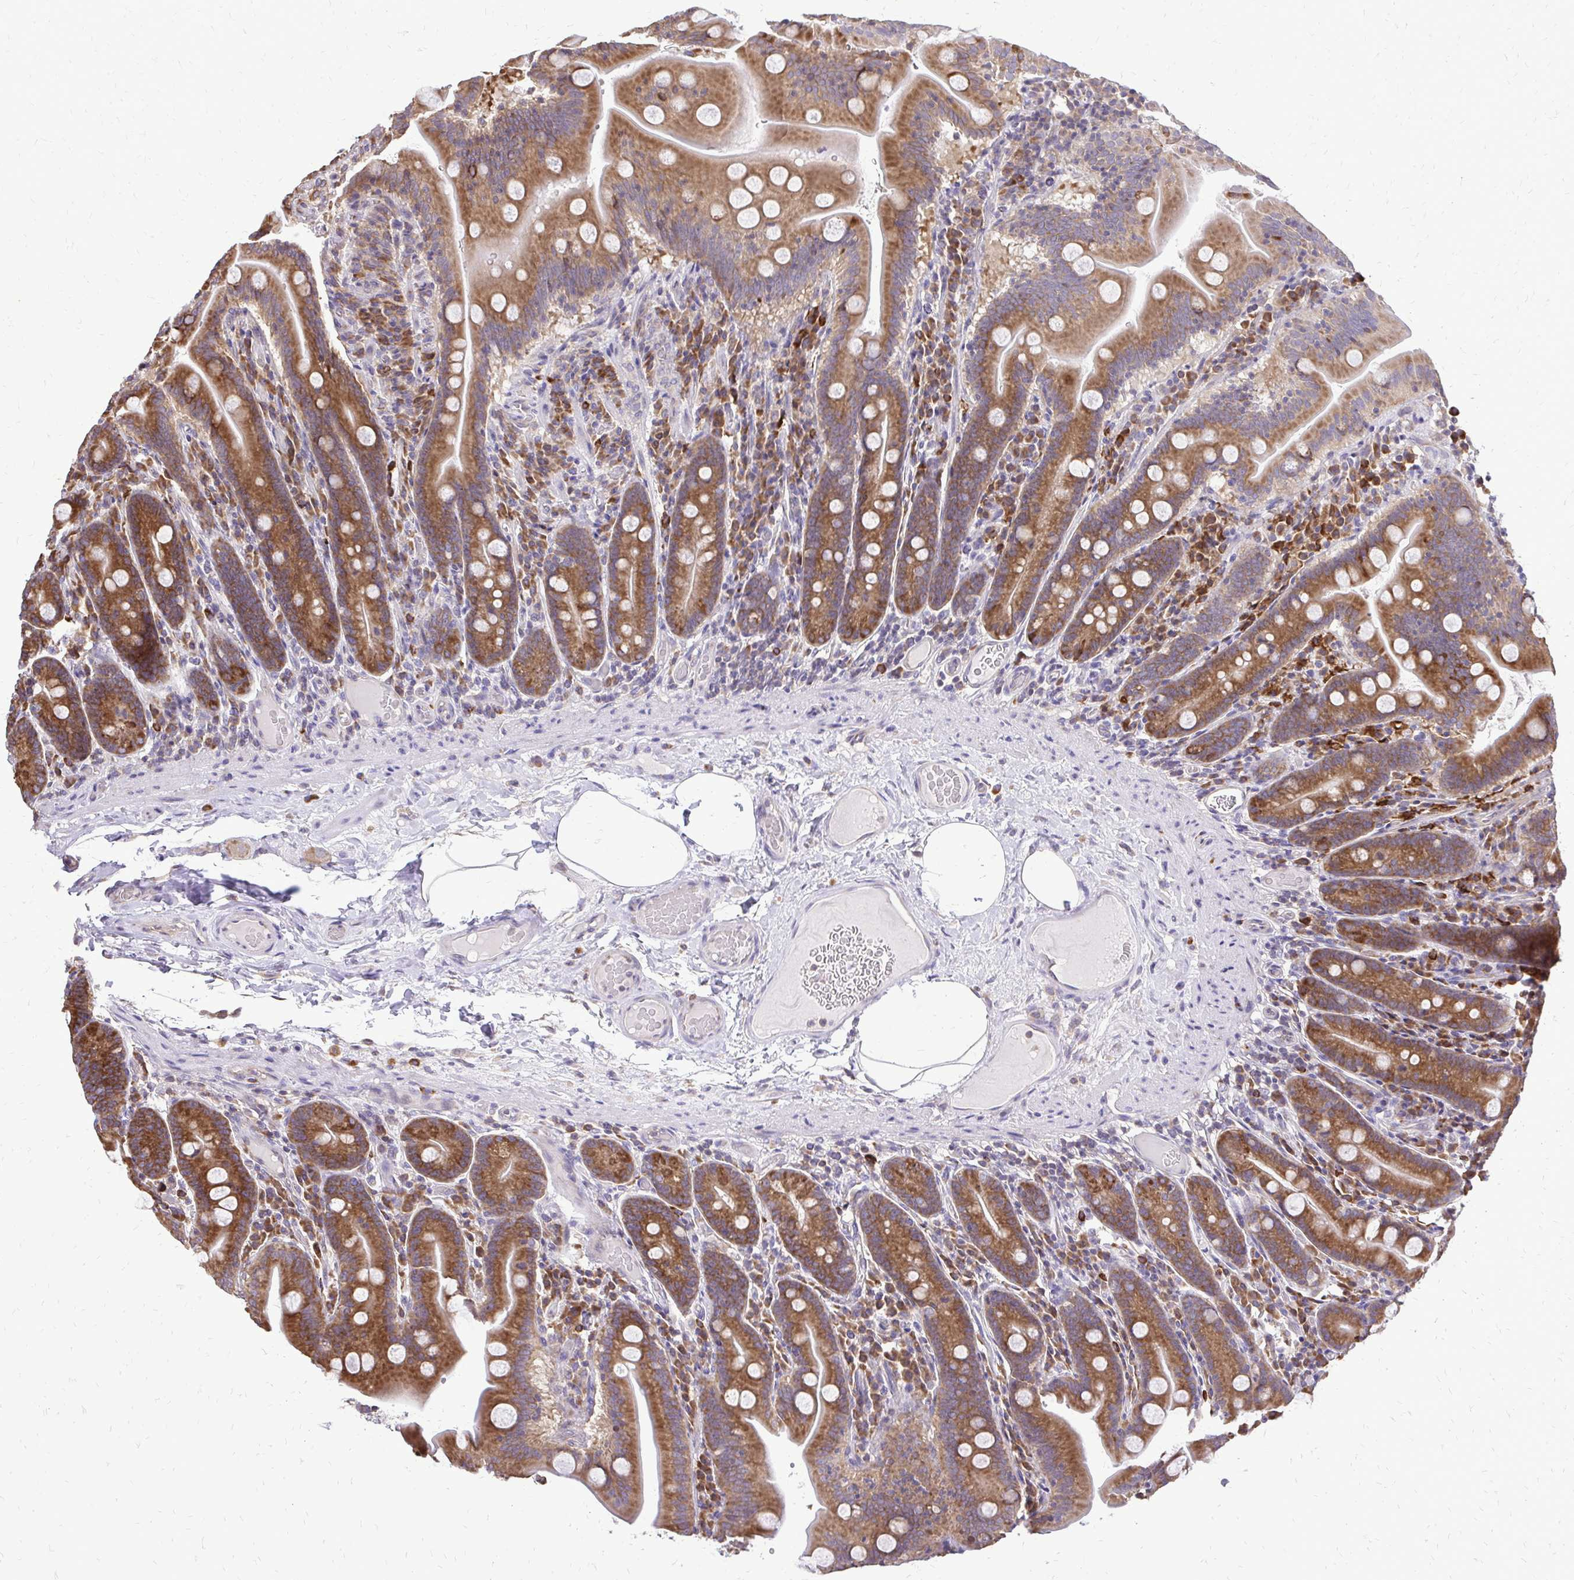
{"staining": {"intensity": "strong", "quantity": ">75%", "location": "cytoplasmic/membranous"}, "tissue": "small intestine", "cell_type": "Glandular cells", "image_type": "normal", "snomed": [{"axis": "morphology", "description": "Normal tissue, NOS"}, {"axis": "topography", "description": "Small intestine"}], "caption": "The micrograph shows a brown stain indicating the presence of a protein in the cytoplasmic/membranous of glandular cells in small intestine.", "gene": "RPS3", "patient": {"sex": "male", "age": 37}}